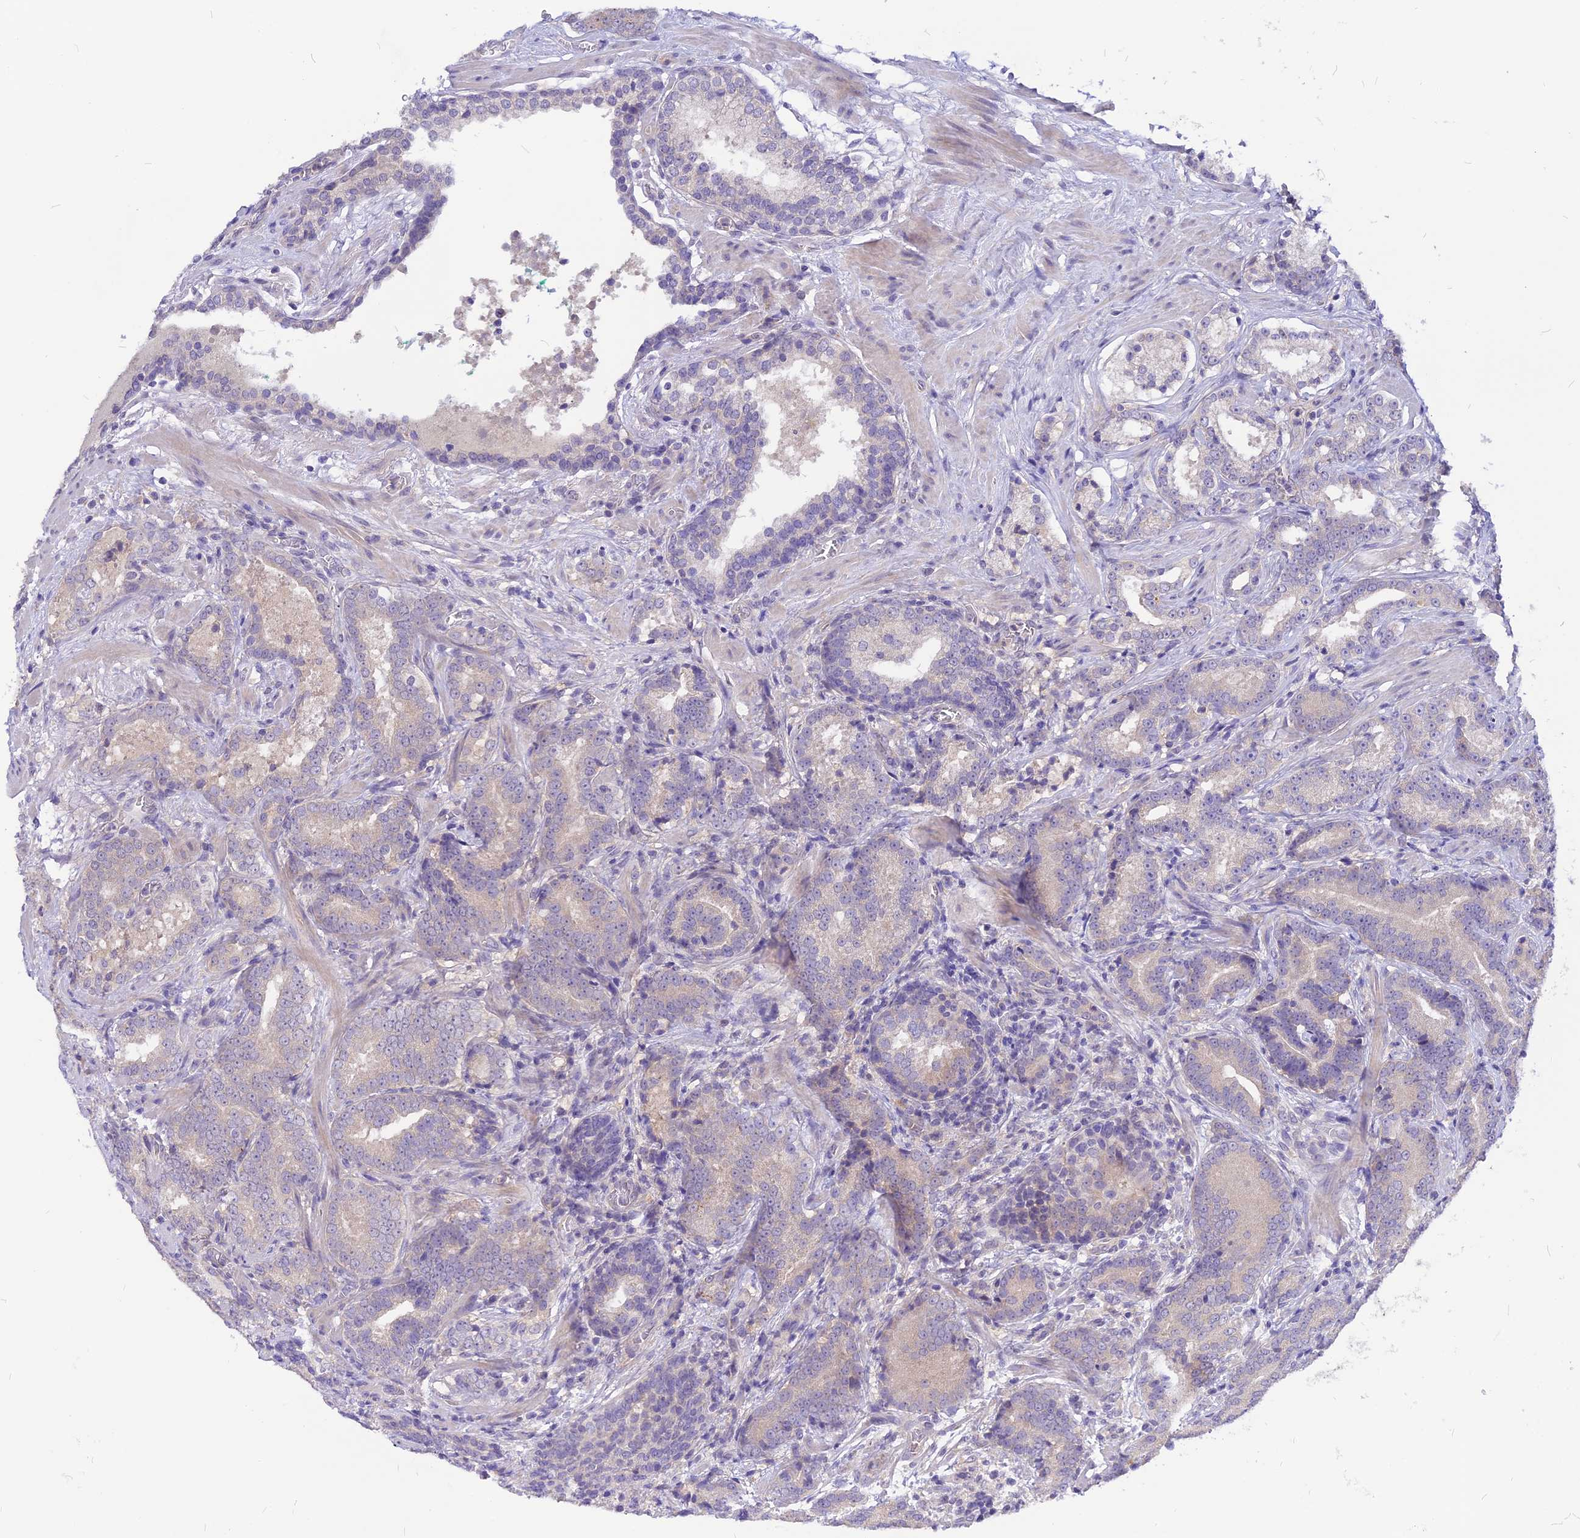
{"staining": {"intensity": "negative", "quantity": "none", "location": "none"}, "tissue": "prostate cancer", "cell_type": "Tumor cells", "image_type": "cancer", "snomed": [{"axis": "morphology", "description": "Adenocarcinoma, Low grade"}, {"axis": "topography", "description": "Prostate"}], "caption": "Histopathology image shows no significant protein expression in tumor cells of adenocarcinoma (low-grade) (prostate). (Immunohistochemistry (ihc), brightfield microscopy, high magnification).", "gene": "CZIB", "patient": {"sex": "male", "age": 58}}